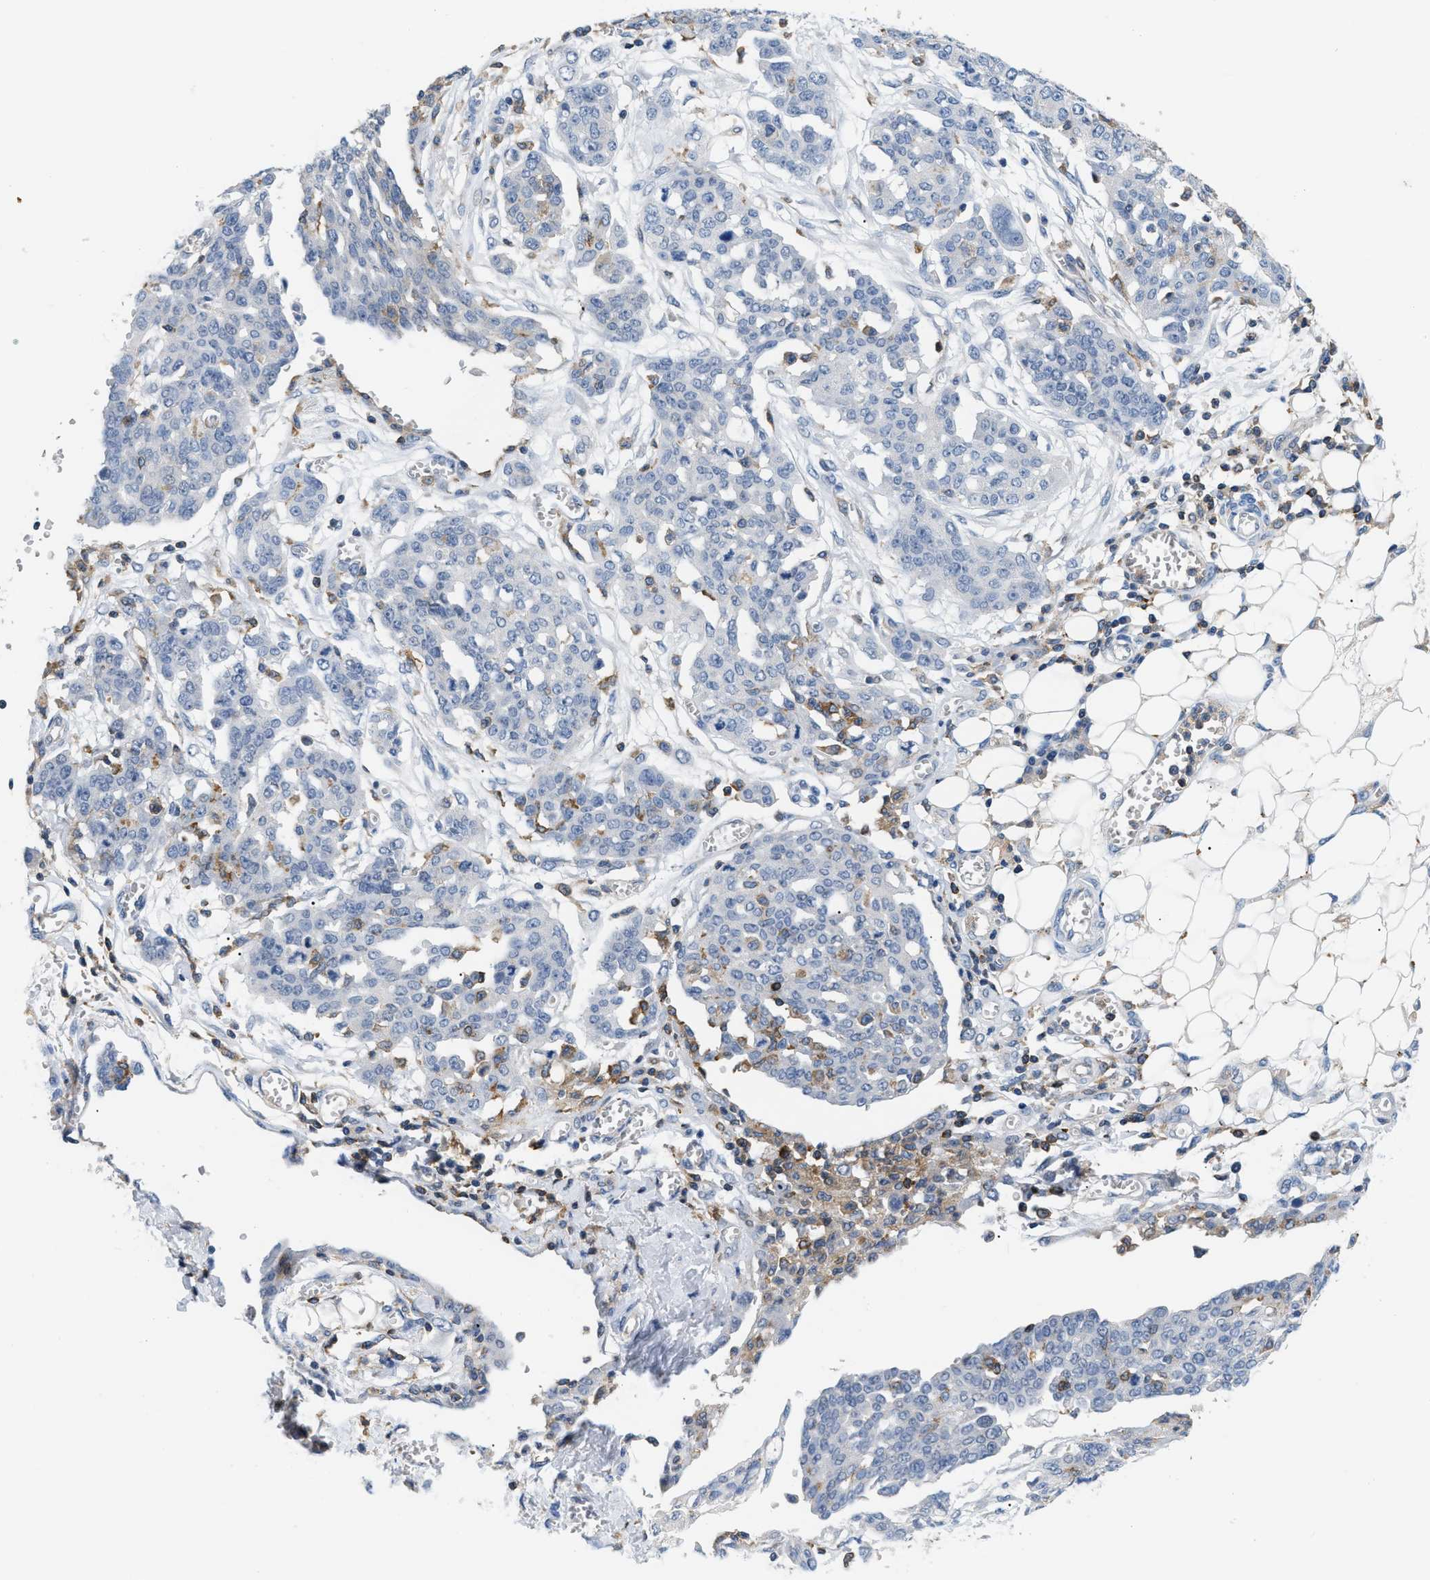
{"staining": {"intensity": "negative", "quantity": "none", "location": "none"}, "tissue": "ovarian cancer", "cell_type": "Tumor cells", "image_type": "cancer", "snomed": [{"axis": "morphology", "description": "Cystadenocarcinoma, serous, NOS"}, {"axis": "topography", "description": "Soft tissue"}, {"axis": "topography", "description": "Ovary"}], "caption": "This is a micrograph of IHC staining of ovarian cancer, which shows no staining in tumor cells.", "gene": "INPP5D", "patient": {"sex": "female", "age": 57}}